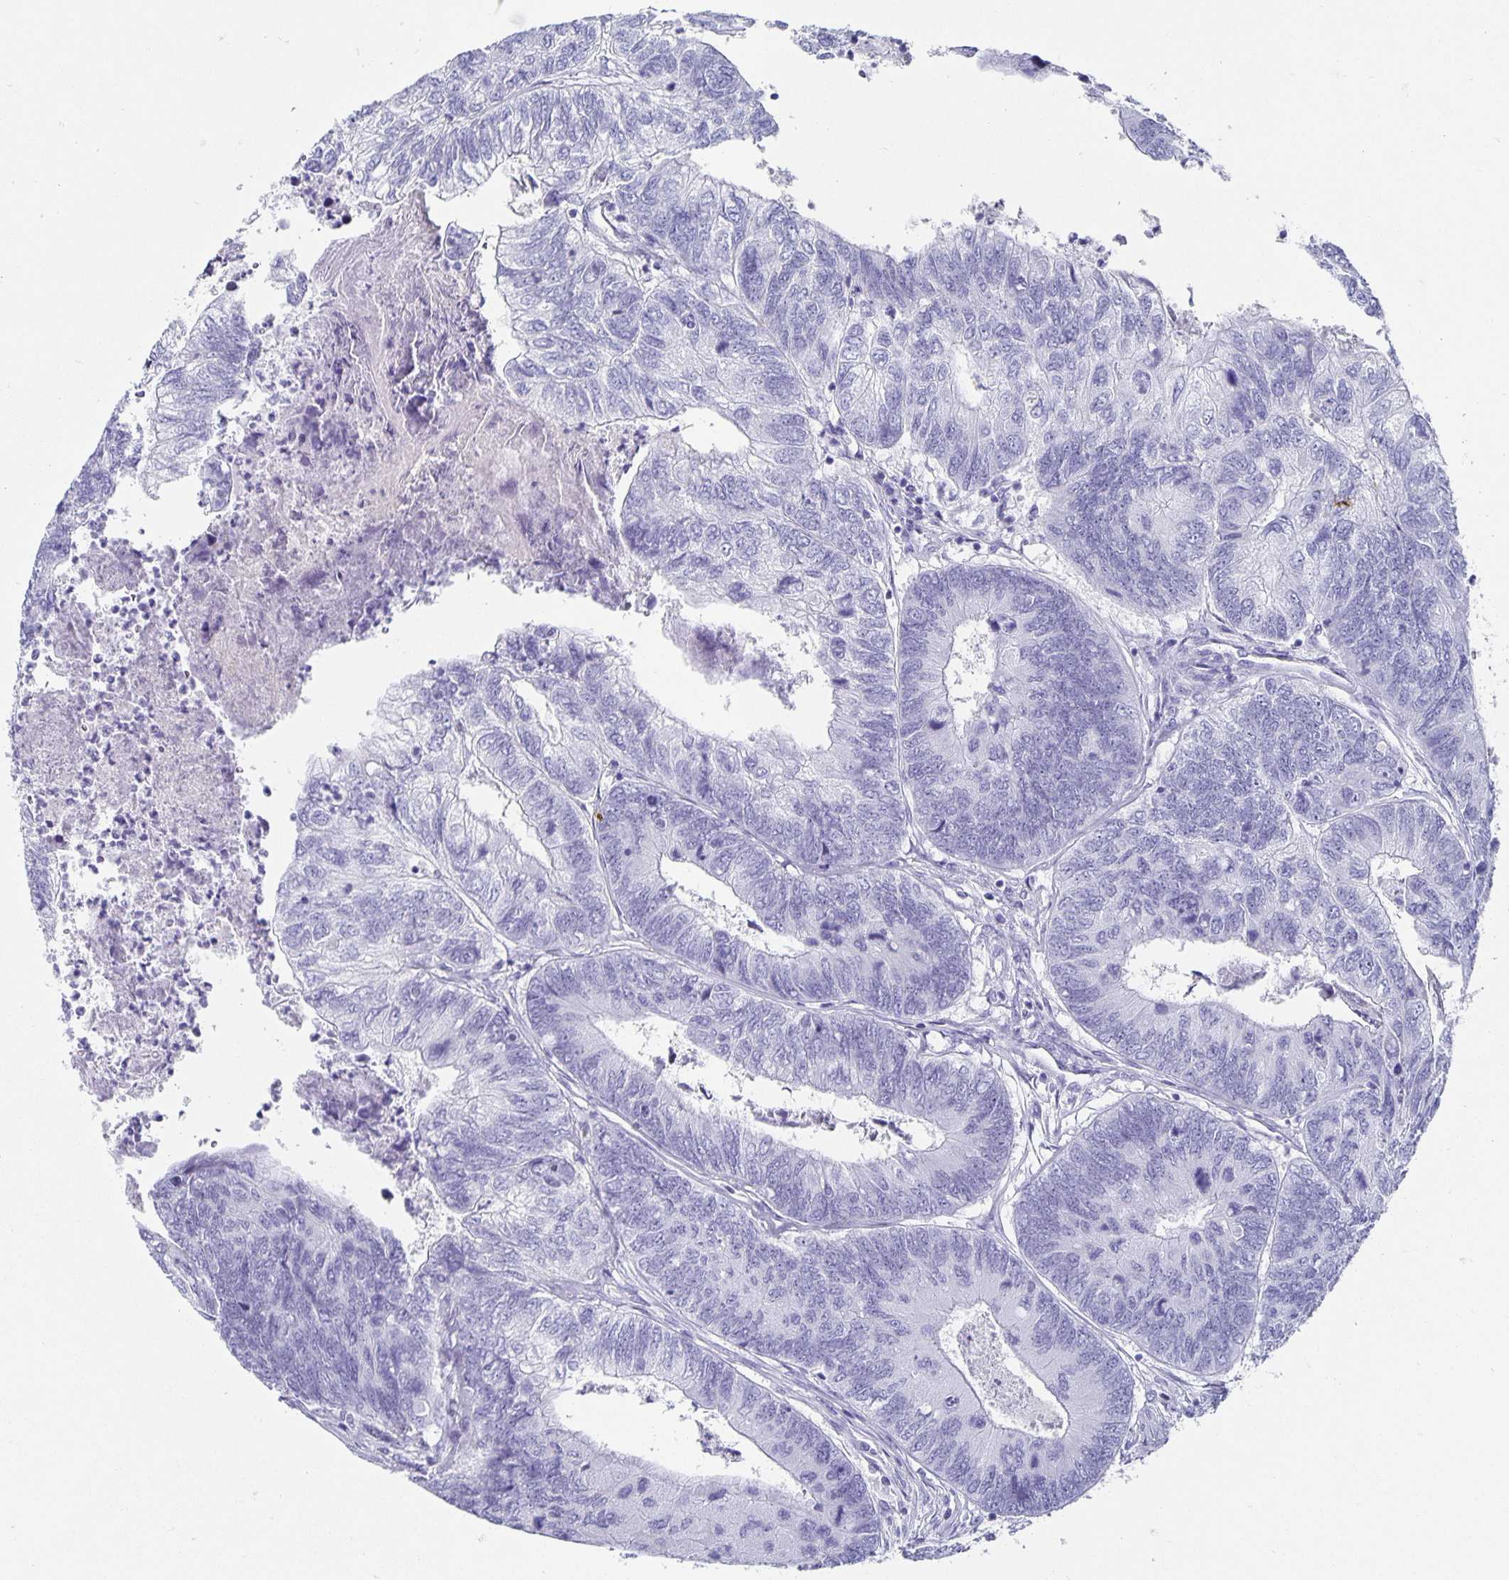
{"staining": {"intensity": "negative", "quantity": "none", "location": "none"}, "tissue": "colorectal cancer", "cell_type": "Tumor cells", "image_type": "cancer", "snomed": [{"axis": "morphology", "description": "Adenocarcinoma, NOS"}, {"axis": "topography", "description": "Colon"}], "caption": "High magnification brightfield microscopy of colorectal adenocarcinoma stained with DAB (brown) and counterstained with hematoxylin (blue): tumor cells show no significant expression.", "gene": "CHGA", "patient": {"sex": "female", "age": 67}}